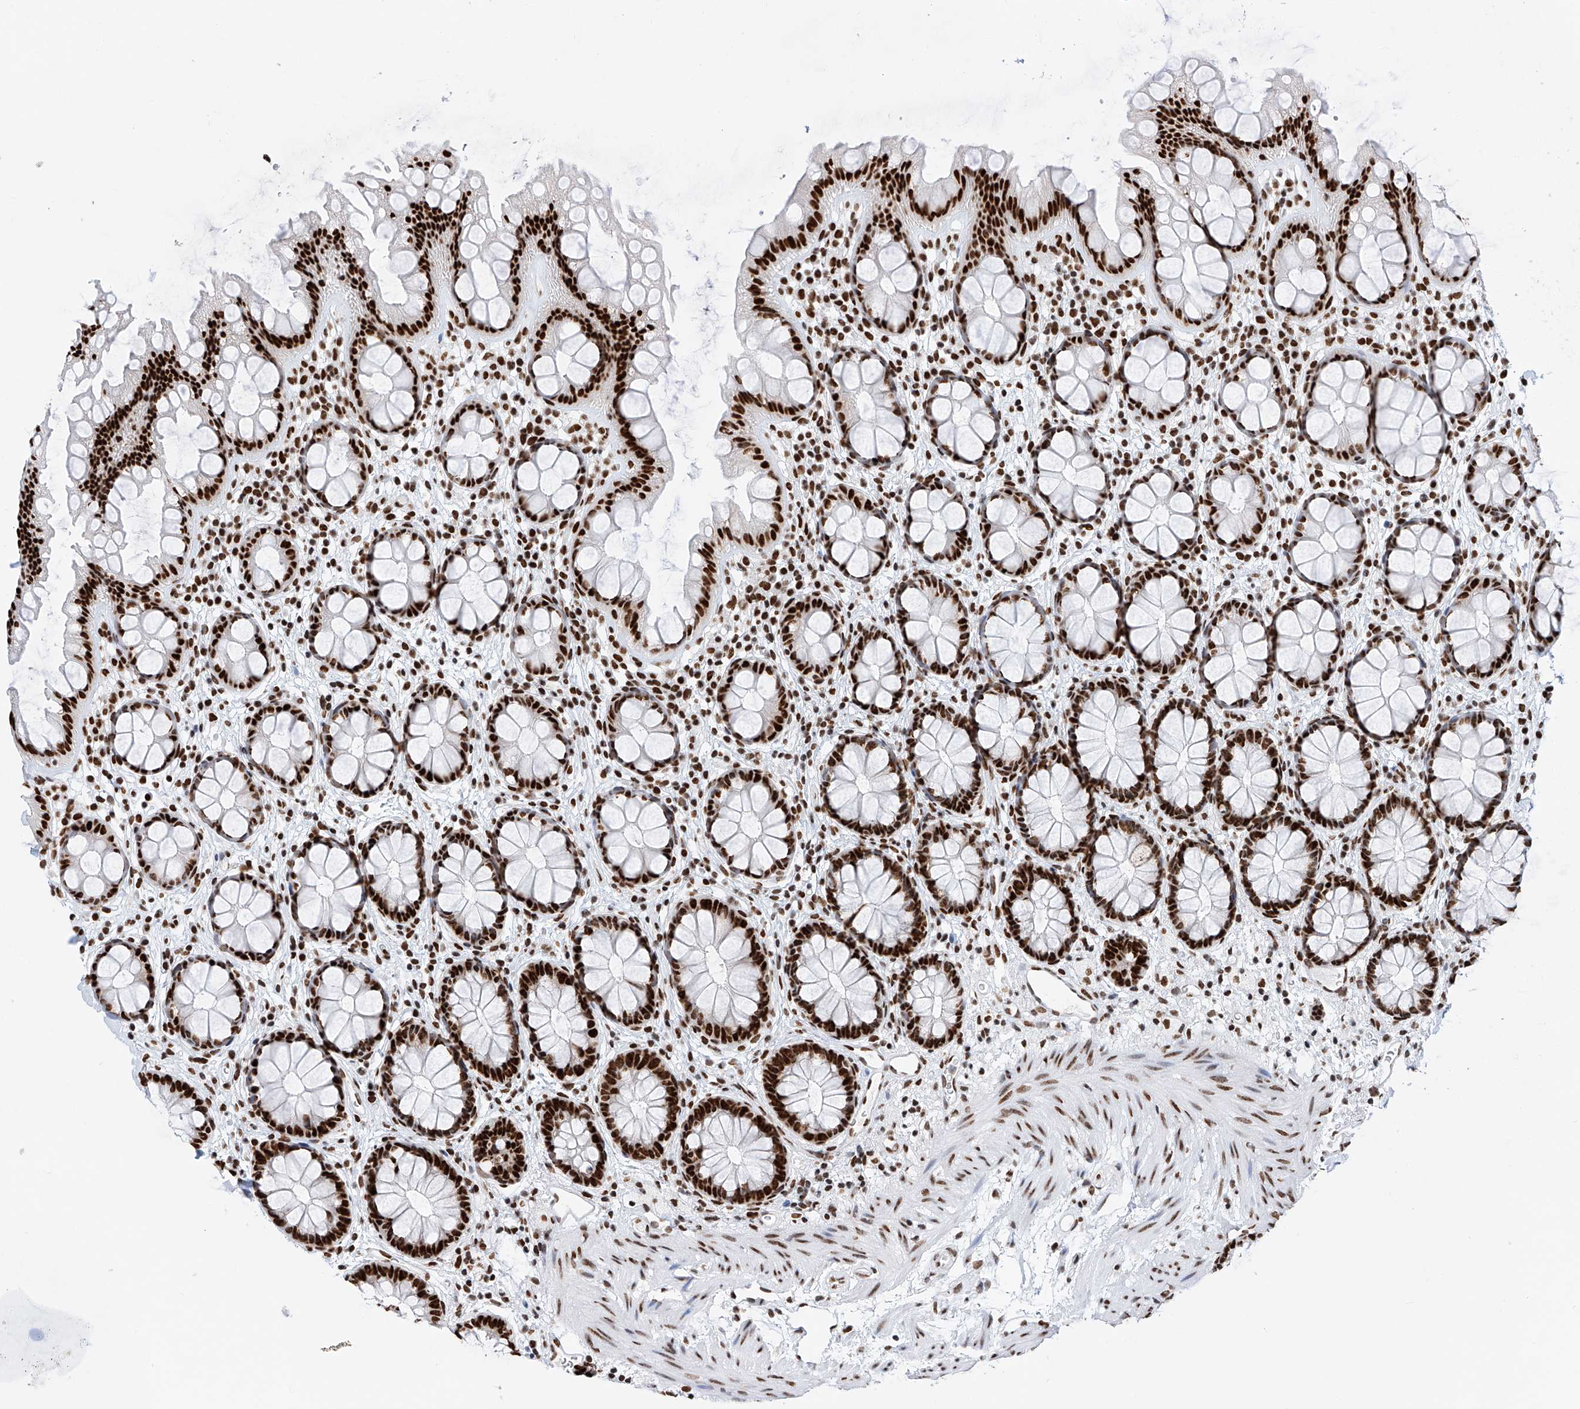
{"staining": {"intensity": "strong", "quantity": ">75%", "location": "nuclear"}, "tissue": "rectum", "cell_type": "Glandular cells", "image_type": "normal", "snomed": [{"axis": "morphology", "description": "Normal tissue, NOS"}, {"axis": "topography", "description": "Rectum"}], "caption": "Immunohistochemistry of unremarkable rectum exhibits high levels of strong nuclear expression in about >75% of glandular cells. (DAB (3,3'-diaminobenzidine) = brown stain, brightfield microscopy at high magnification).", "gene": "SRSF6", "patient": {"sex": "female", "age": 65}}